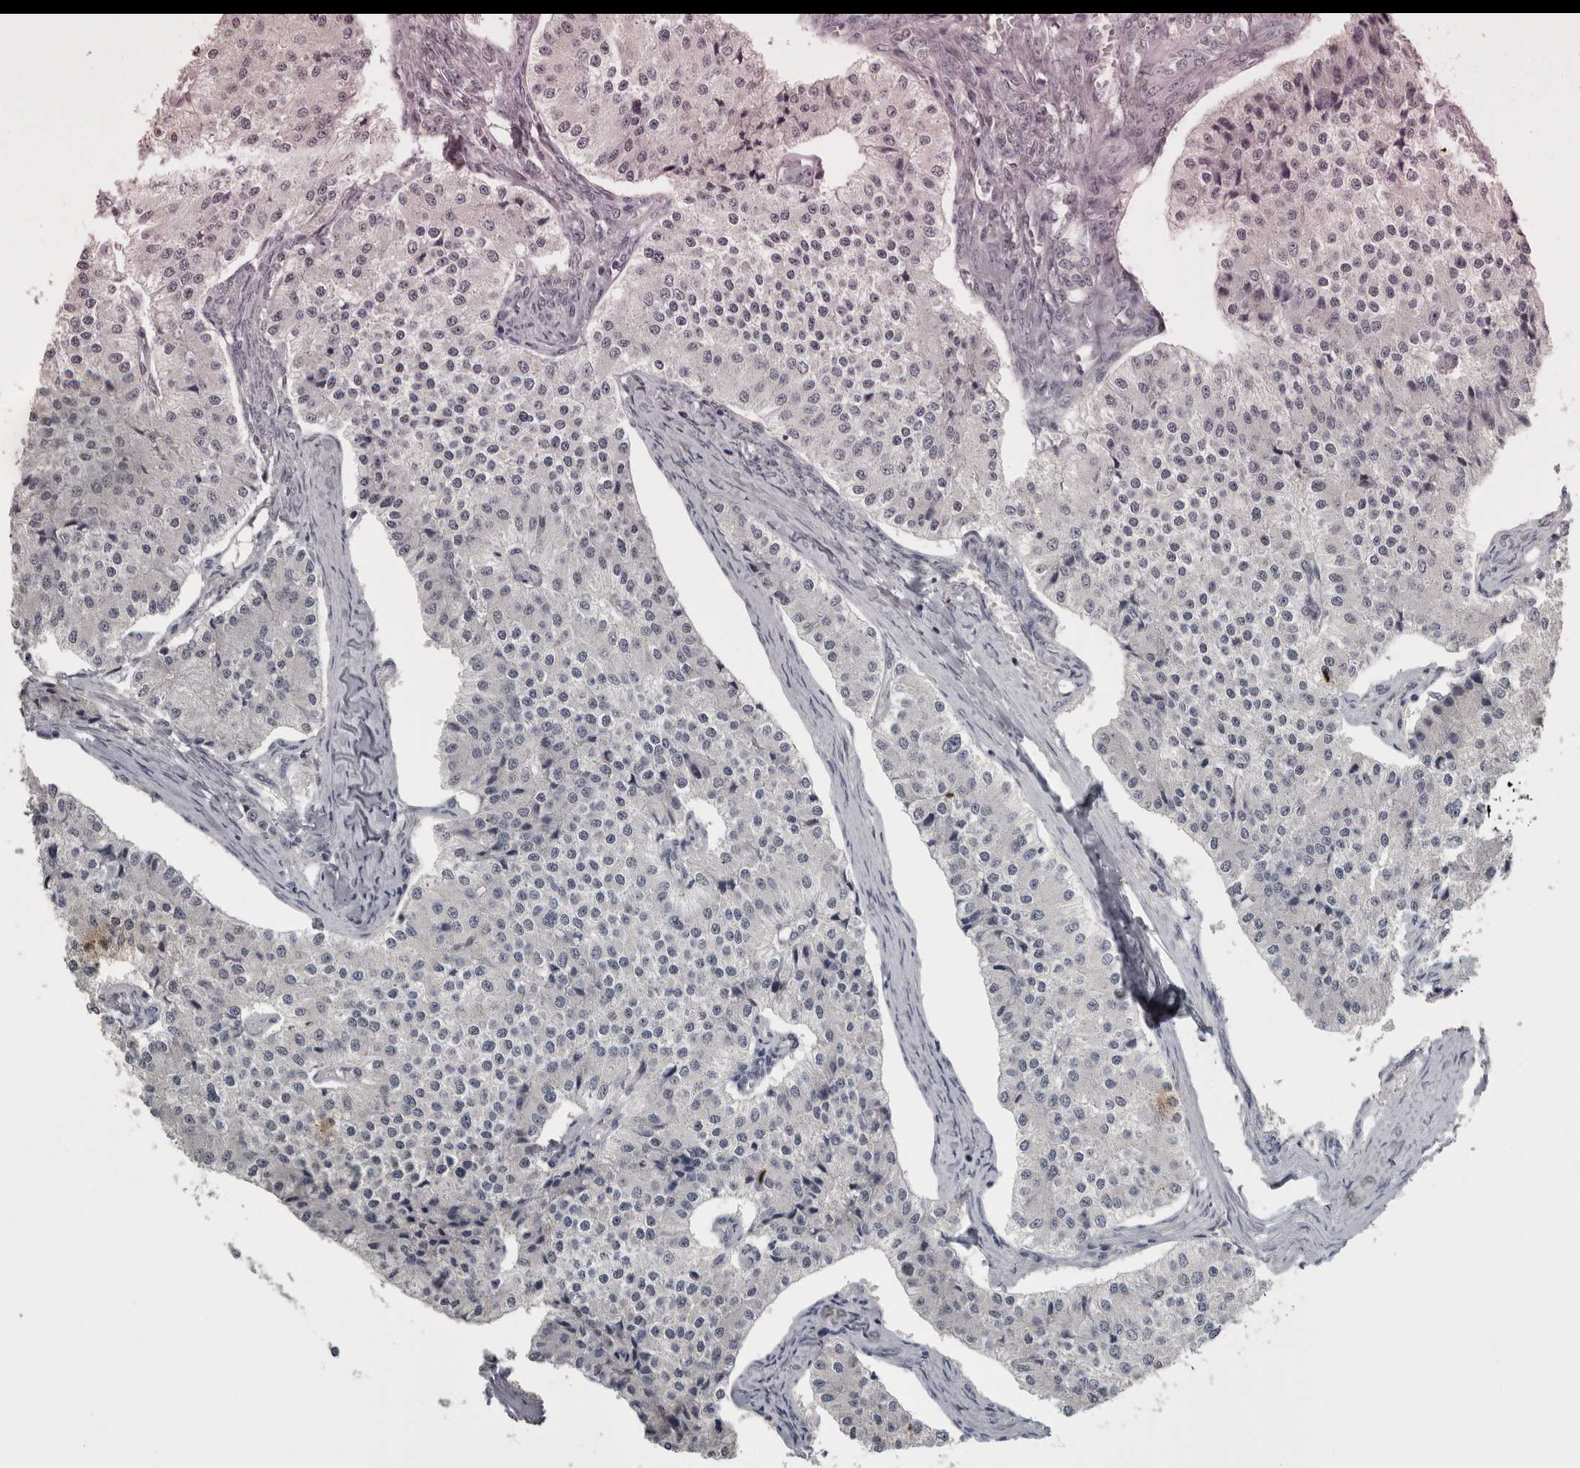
{"staining": {"intensity": "negative", "quantity": "none", "location": "none"}, "tissue": "carcinoid", "cell_type": "Tumor cells", "image_type": "cancer", "snomed": [{"axis": "morphology", "description": "Carcinoid, malignant, NOS"}, {"axis": "topography", "description": "Colon"}], "caption": "Image shows no significant protein expression in tumor cells of carcinoid (malignant). The staining is performed using DAB brown chromogen with nuclei counter-stained in using hematoxylin.", "gene": "PIK3AP1", "patient": {"sex": "female", "age": 52}}